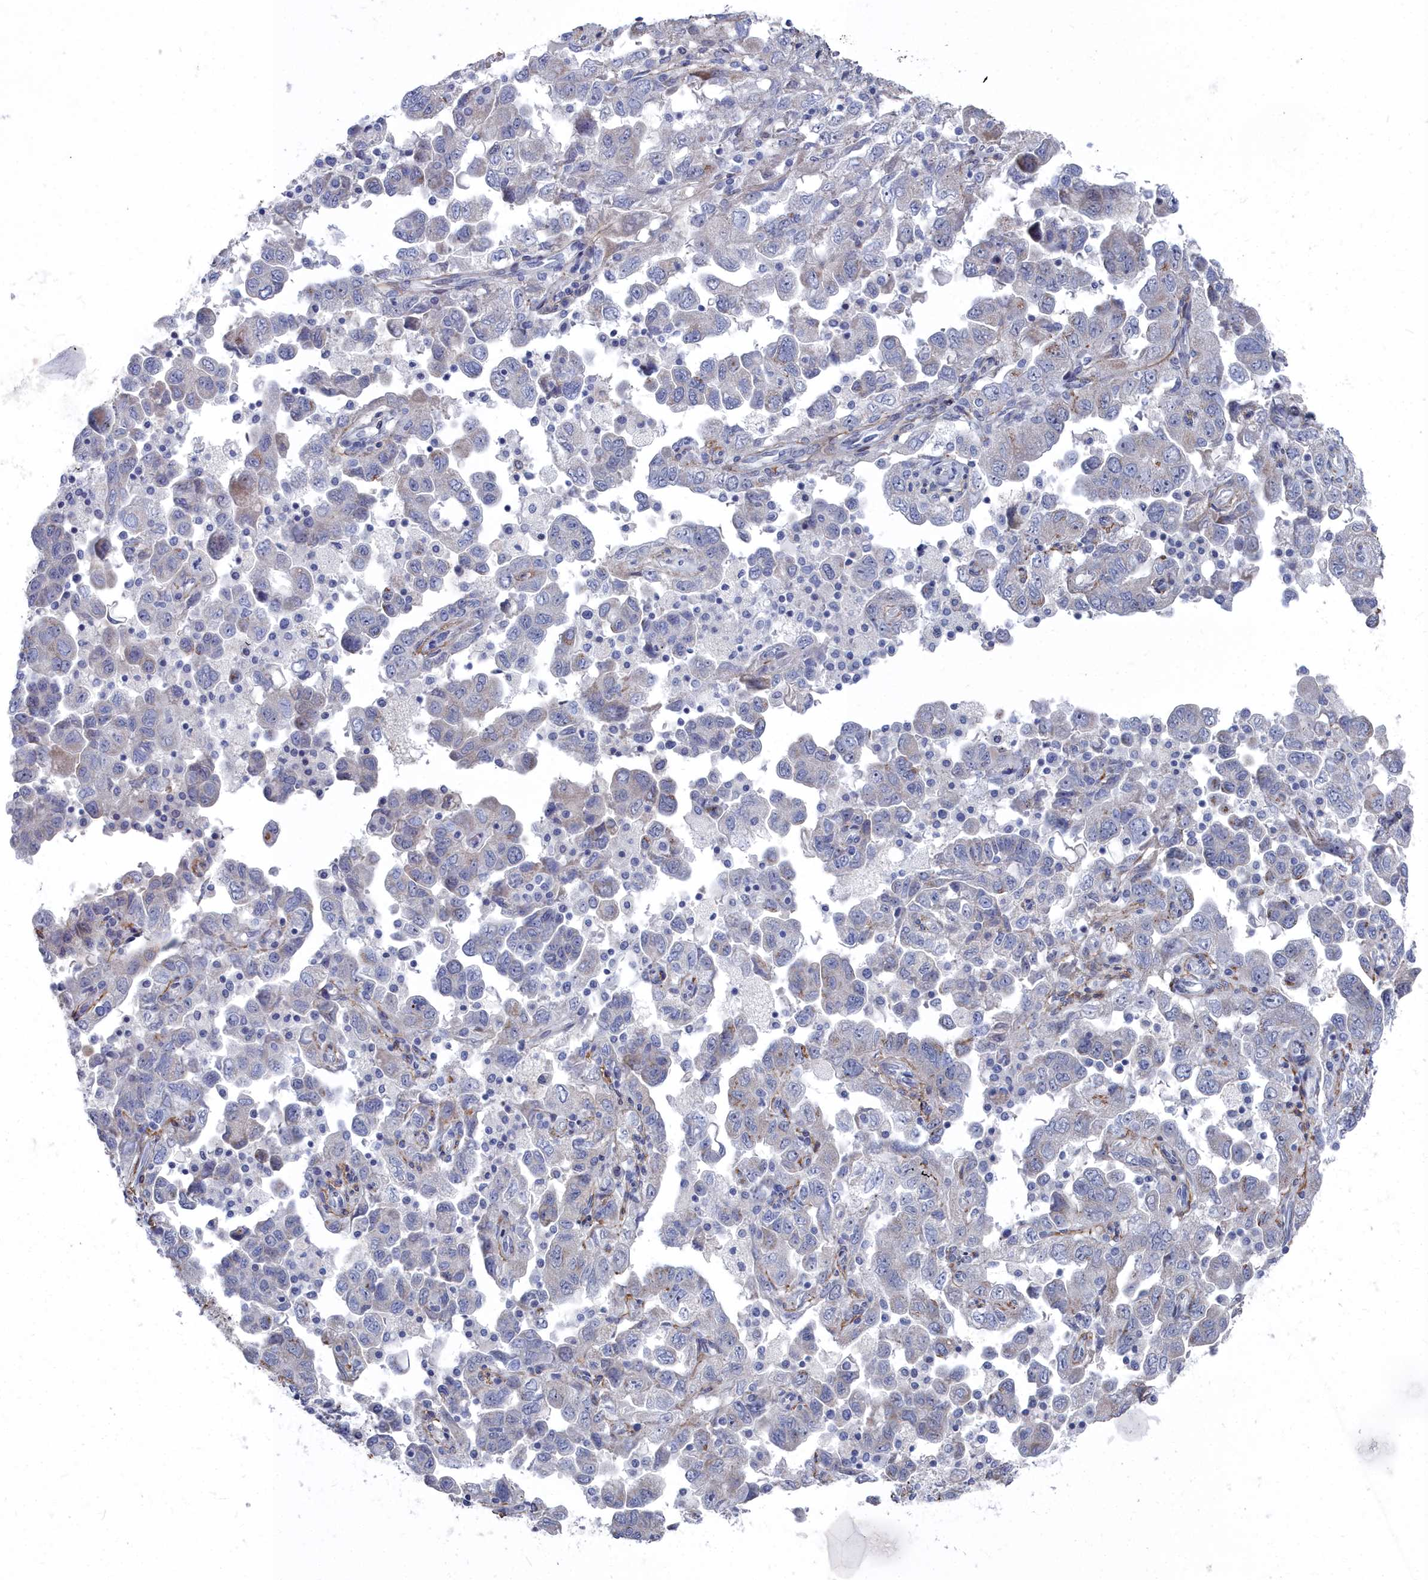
{"staining": {"intensity": "negative", "quantity": "none", "location": "none"}, "tissue": "ovarian cancer", "cell_type": "Tumor cells", "image_type": "cancer", "snomed": [{"axis": "morphology", "description": "Carcinoma, NOS"}, {"axis": "morphology", "description": "Cystadenocarcinoma, serous, NOS"}, {"axis": "topography", "description": "Ovary"}], "caption": "High magnification brightfield microscopy of ovarian cancer stained with DAB (brown) and counterstained with hematoxylin (blue): tumor cells show no significant expression. (DAB IHC, high magnification).", "gene": "SHISAL2A", "patient": {"sex": "female", "age": 69}}